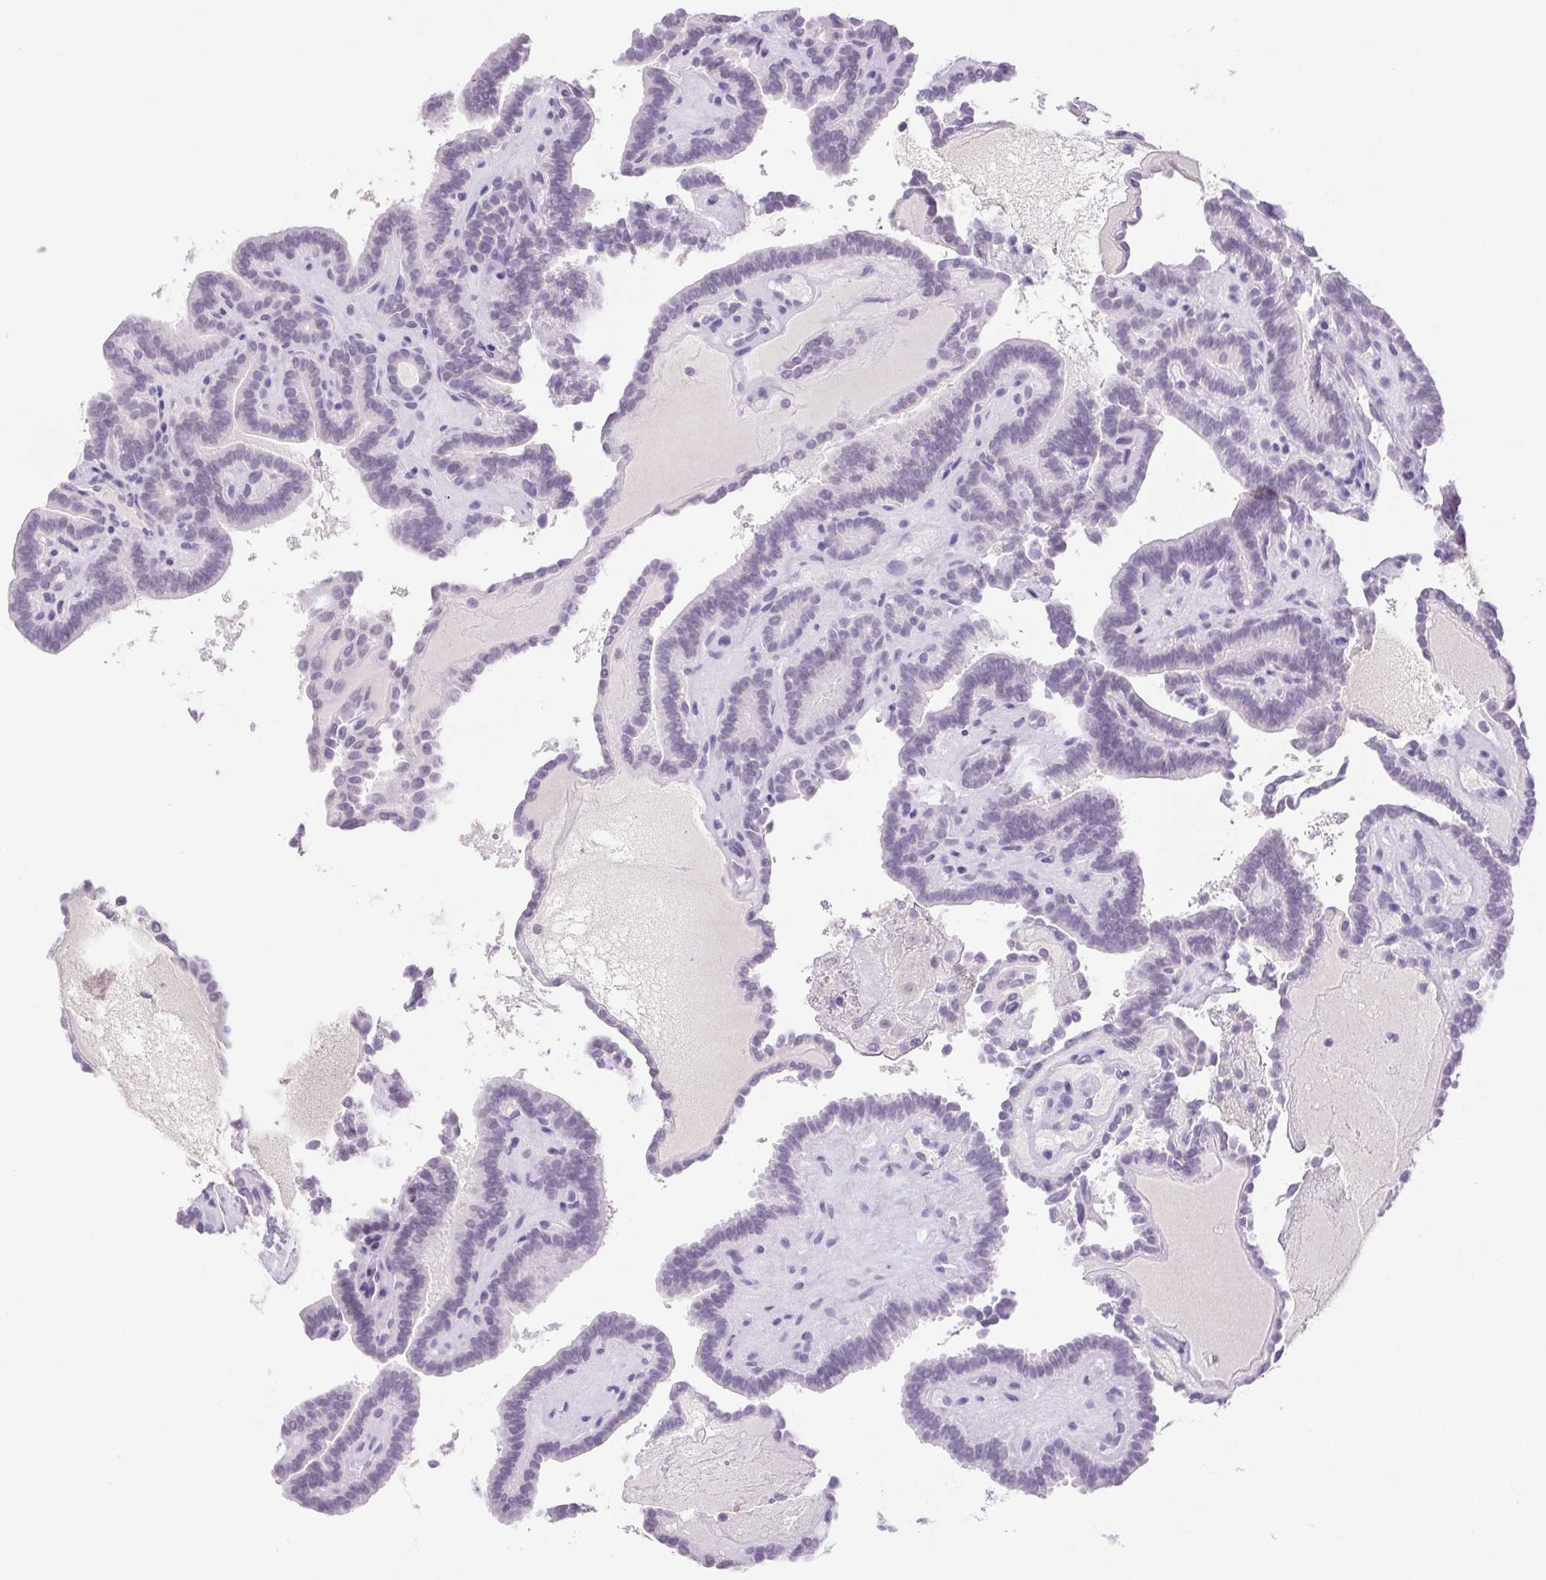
{"staining": {"intensity": "negative", "quantity": "none", "location": "none"}, "tissue": "thyroid cancer", "cell_type": "Tumor cells", "image_type": "cancer", "snomed": [{"axis": "morphology", "description": "Papillary adenocarcinoma, NOS"}, {"axis": "topography", "description": "Thyroid gland"}], "caption": "Tumor cells show no significant expression in papillary adenocarcinoma (thyroid).", "gene": "PAPPA2", "patient": {"sex": "female", "age": 21}}